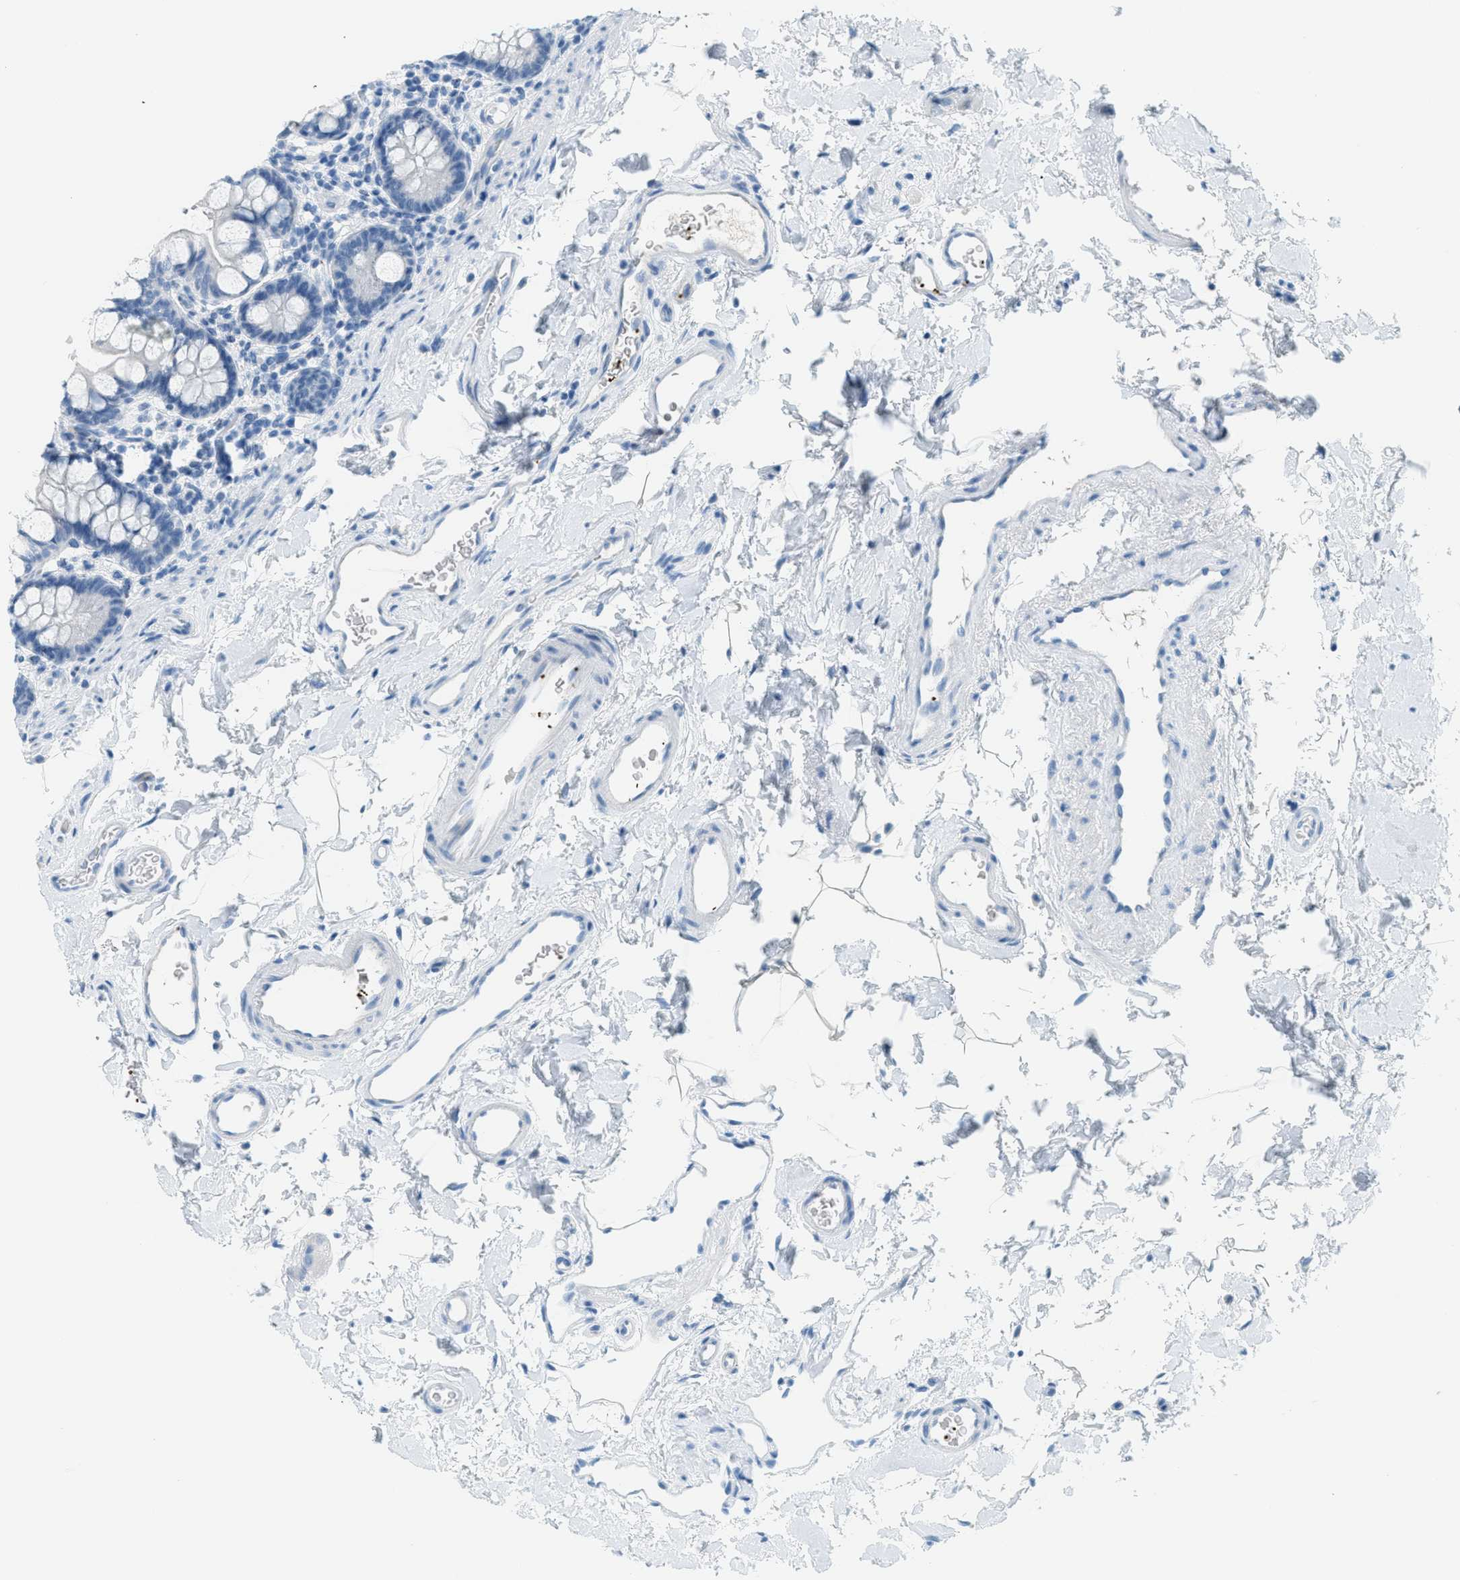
{"staining": {"intensity": "negative", "quantity": "none", "location": "none"}, "tissue": "small intestine", "cell_type": "Glandular cells", "image_type": "normal", "snomed": [{"axis": "morphology", "description": "Normal tissue, NOS"}, {"axis": "topography", "description": "Small intestine"}], "caption": "Histopathology image shows no protein staining in glandular cells of unremarkable small intestine. (DAB (3,3'-diaminobenzidine) IHC with hematoxylin counter stain).", "gene": "PPBP", "patient": {"sex": "female", "age": 58}}